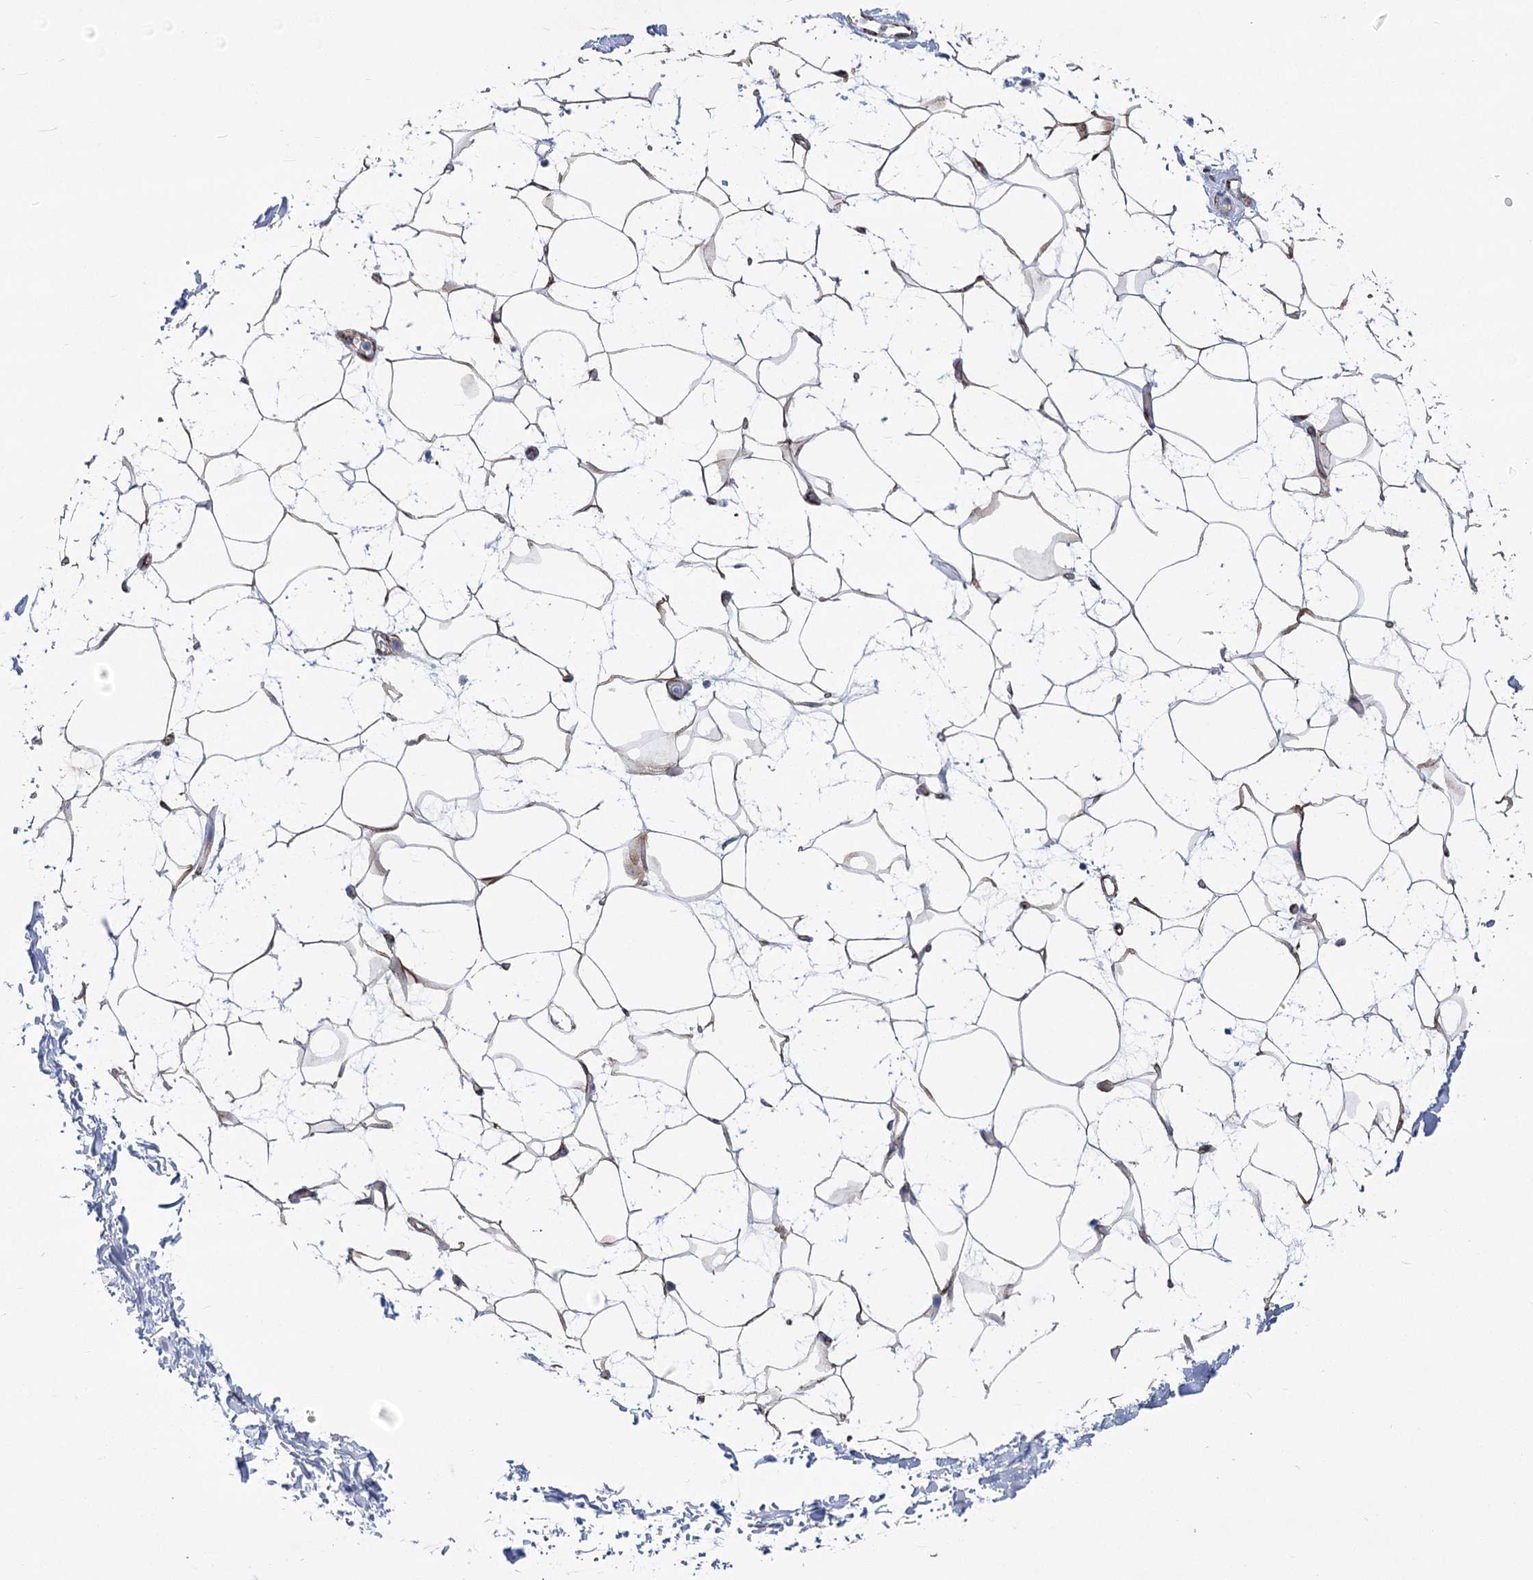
{"staining": {"intensity": "negative", "quantity": "none", "location": "none"}, "tissue": "adipose tissue", "cell_type": "Adipocytes", "image_type": "normal", "snomed": [{"axis": "morphology", "description": "Normal tissue, NOS"}, {"axis": "topography", "description": "Soft tissue"}], "caption": "IHC micrograph of benign adipose tissue: human adipose tissue stained with DAB (3,3'-diaminobenzidine) displays no significant protein staining in adipocytes.", "gene": "YTHDC2", "patient": {"sex": "male", "age": 72}}